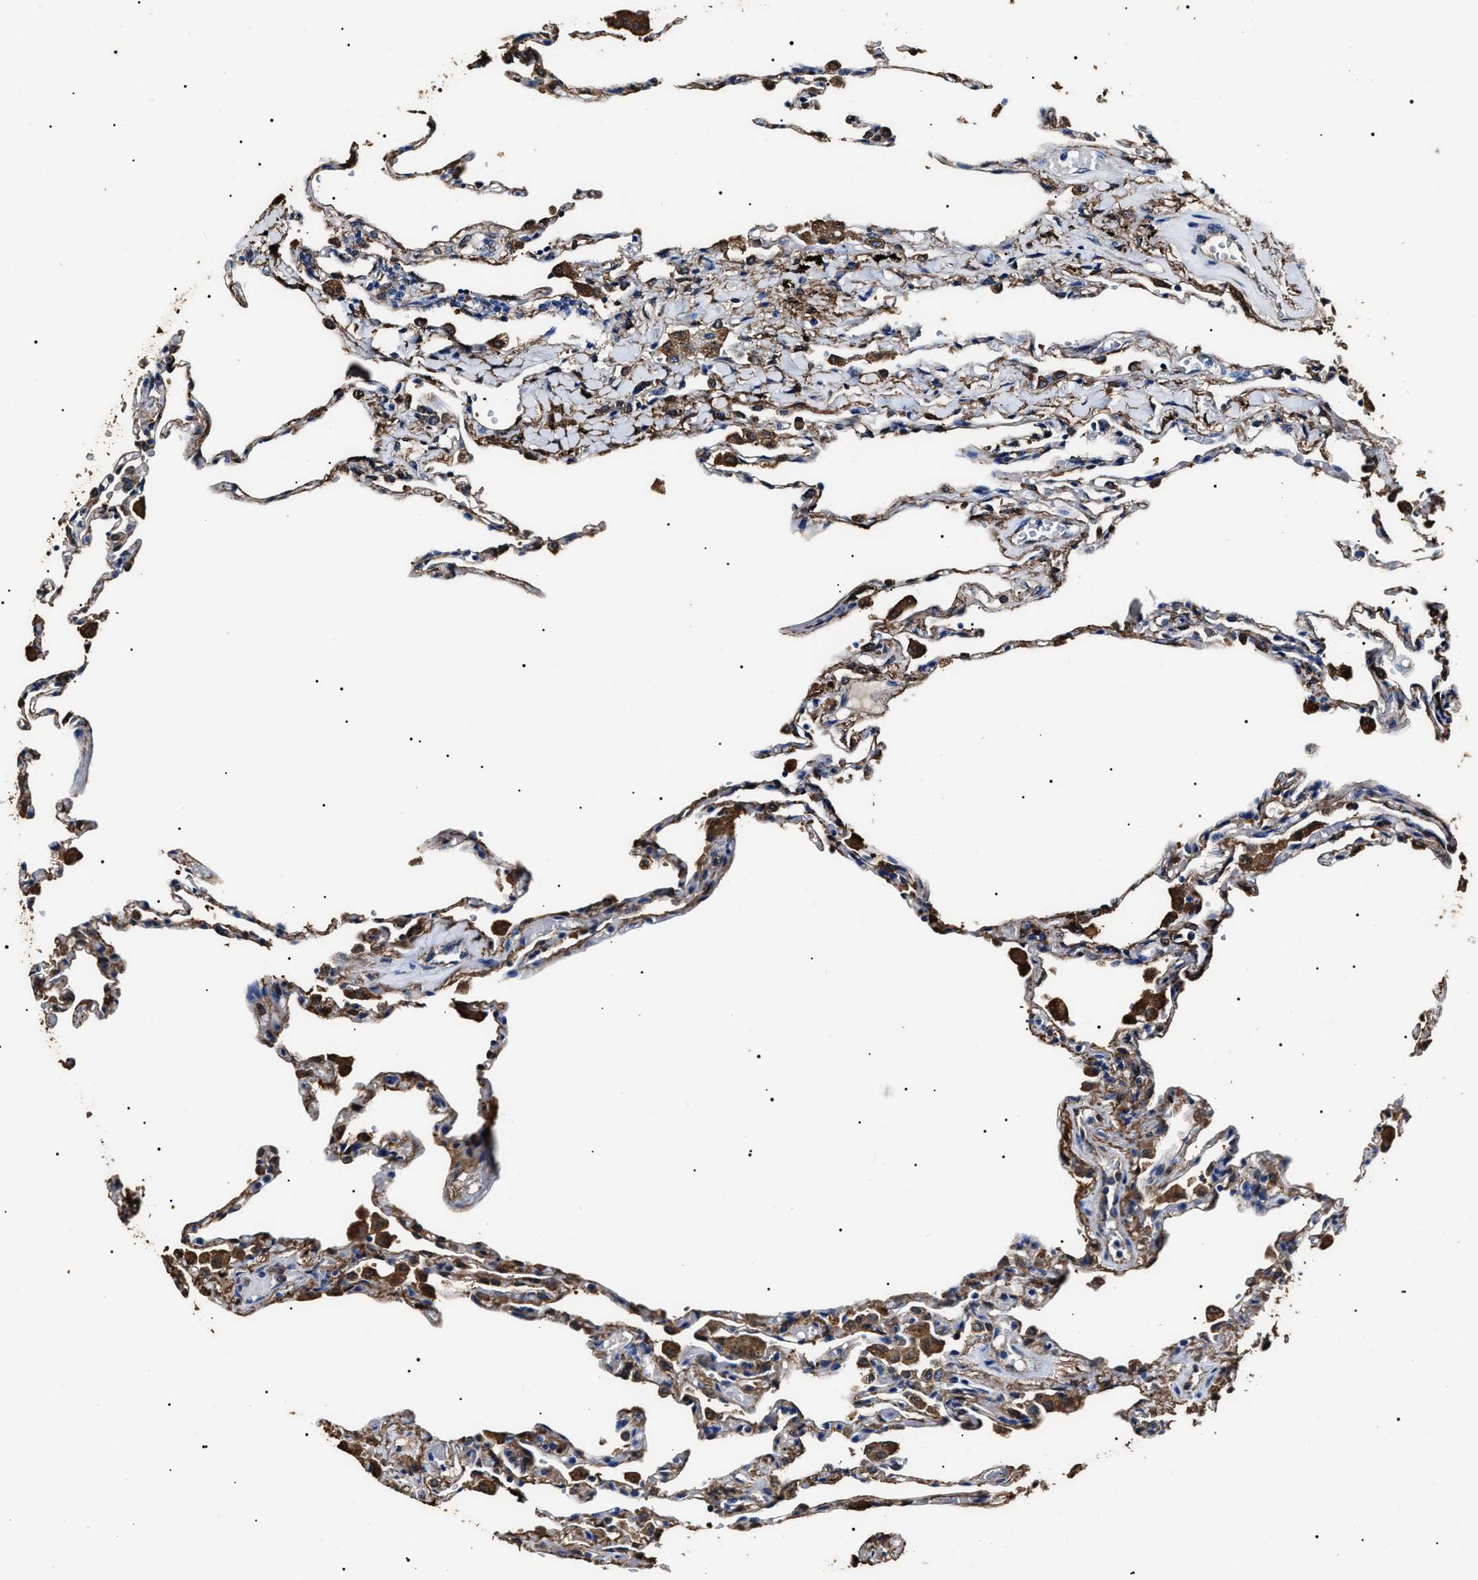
{"staining": {"intensity": "moderate", "quantity": "25%-75%", "location": "cytoplasmic/membranous"}, "tissue": "lung", "cell_type": "Alveolar cells", "image_type": "normal", "snomed": [{"axis": "morphology", "description": "Normal tissue, NOS"}, {"axis": "topography", "description": "Lung"}], "caption": "Immunohistochemistry photomicrograph of normal lung: lung stained using IHC displays medium levels of moderate protein expression localized specifically in the cytoplasmic/membranous of alveolar cells, appearing as a cytoplasmic/membranous brown color.", "gene": "ALDH1A1", "patient": {"sex": "male", "age": 59}}